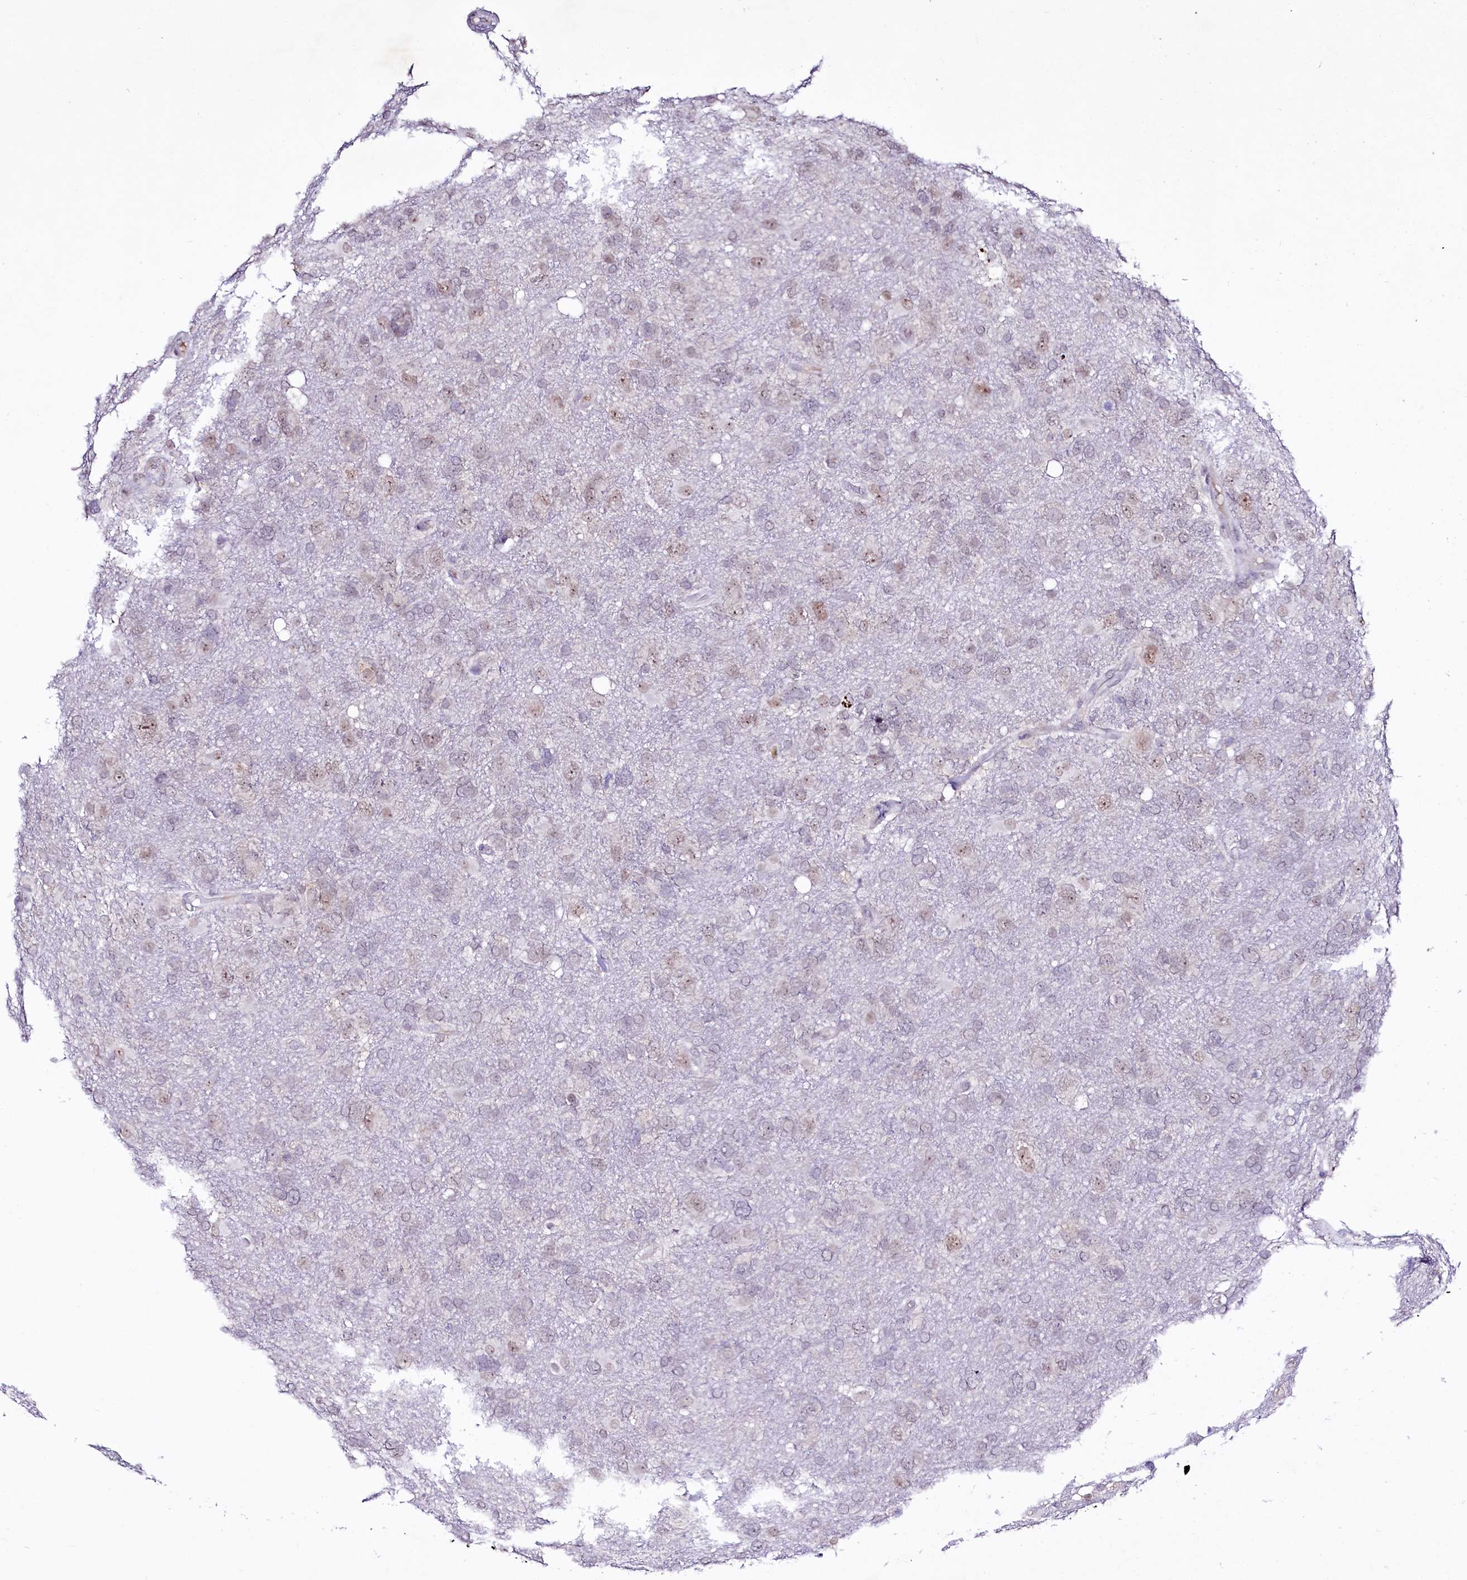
{"staining": {"intensity": "negative", "quantity": "none", "location": "none"}, "tissue": "glioma", "cell_type": "Tumor cells", "image_type": "cancer", "snomed": [{"axis": "morphology", "description": "Glioma, malignant, High grade"}, {"axis": "topography", "description": "Brain"}], "caption": "Human glioma stained for a protein using immunohistochemistry (IHC) reveals no positivity in tumor cells.", "gene": "LEUTX", "patient": {"sex": "male", "age": 61}}